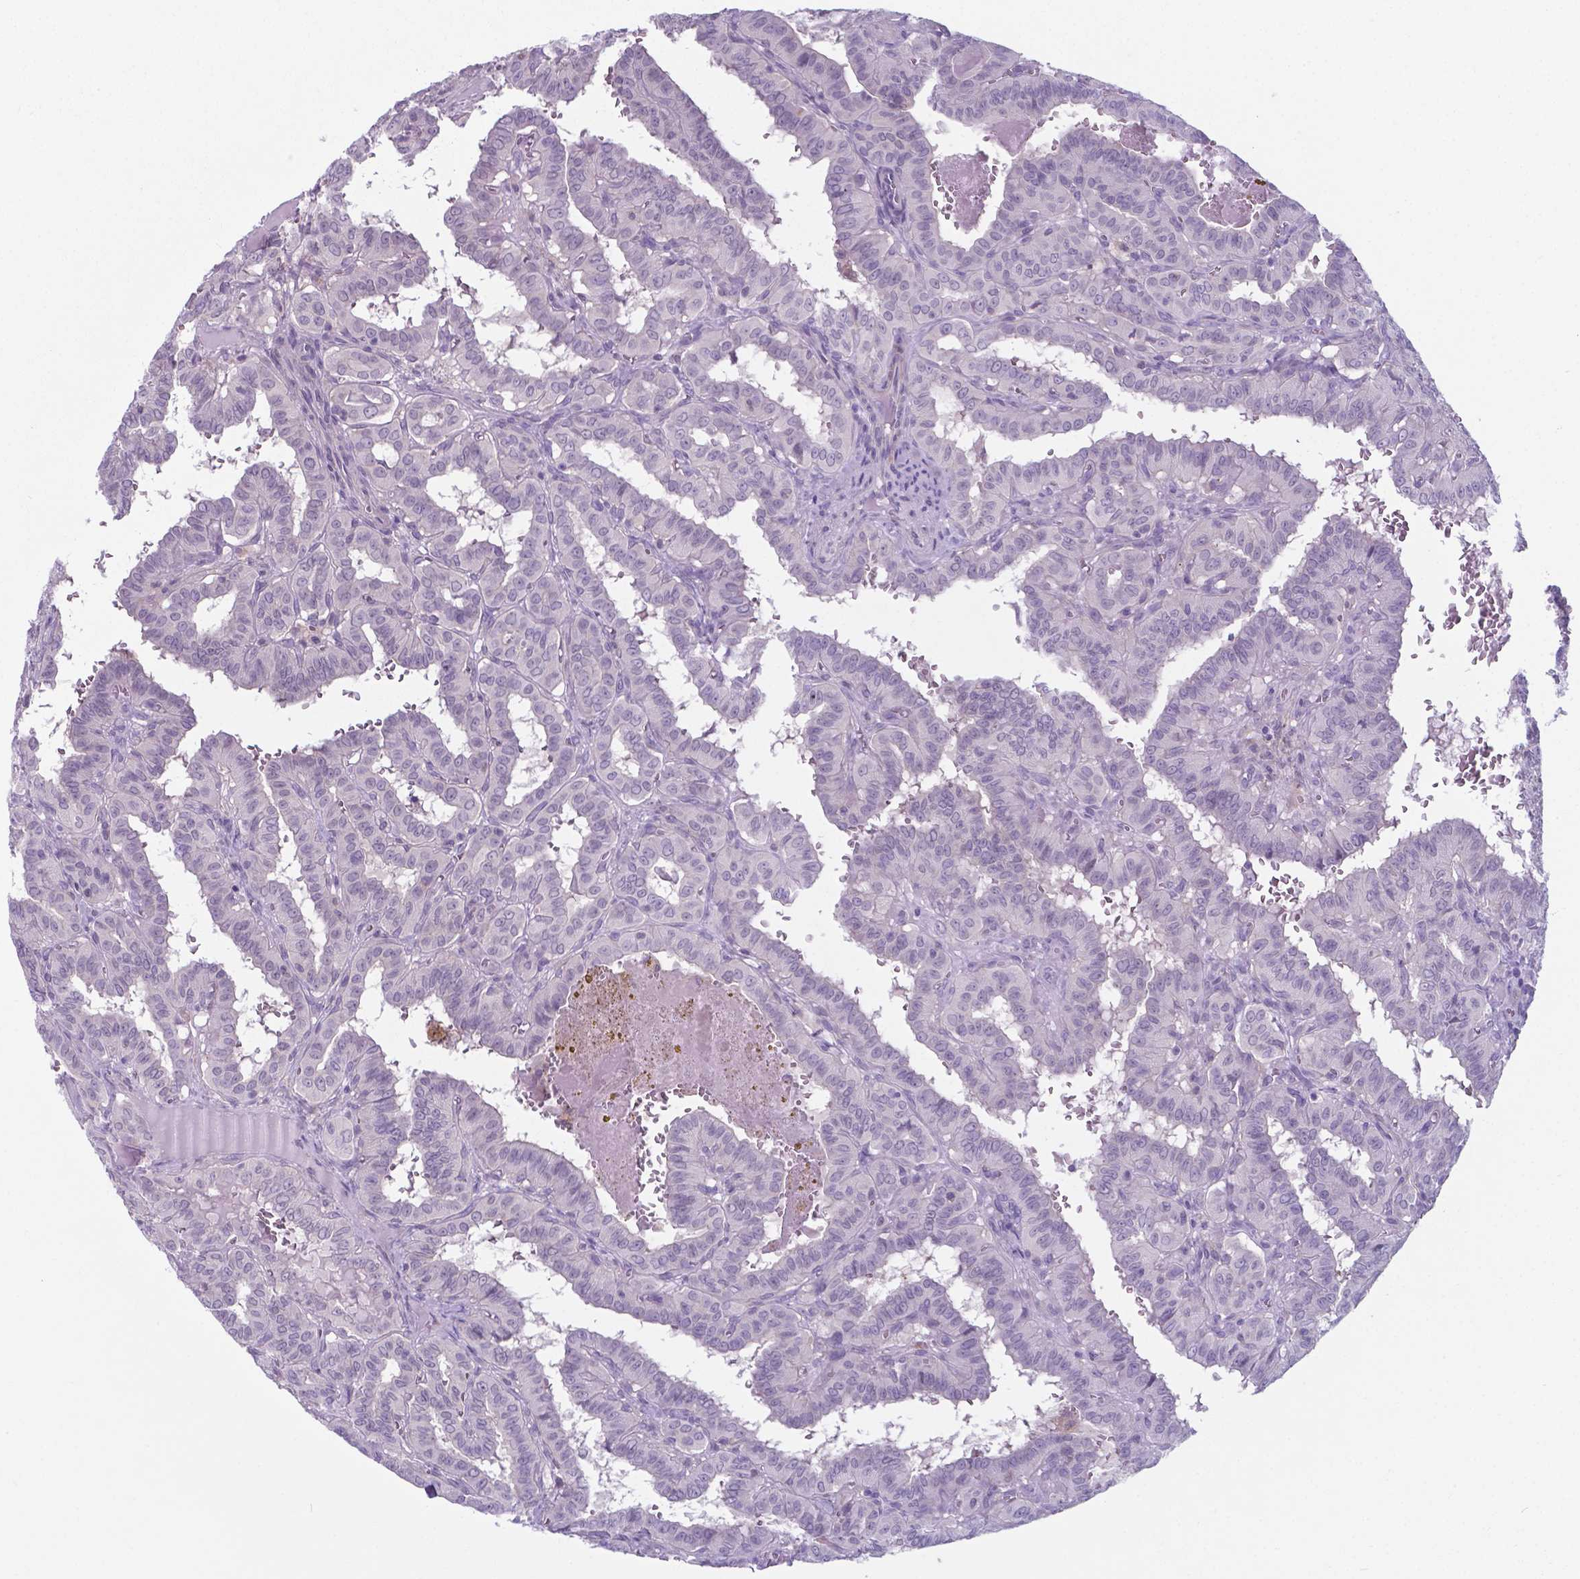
{"staining": {"intensity": "negative", "quantity": "none", "location": "none"}, "tissue": "thyroid cancer", "cell_type": "Tumor cells", "image_type": "cancer", "snomed": [{"axis": "morphology", "description": "Papillary adenocarcinoma, NOS"}, {"axis": "topography", "description": "Thyroid gland"}], "caption": "IHC photomicrograph of neoplastic tissue: thyroid papillary adenocarcinoma stained with DAB (3,3'-diaminobenzidine) demonstrates no significant protein positivity in tumor cells. (IHC, brightfield microscopy, high magnification).", "gene": "AP5B1", "patient": {"sex": "female", "age": 21}}